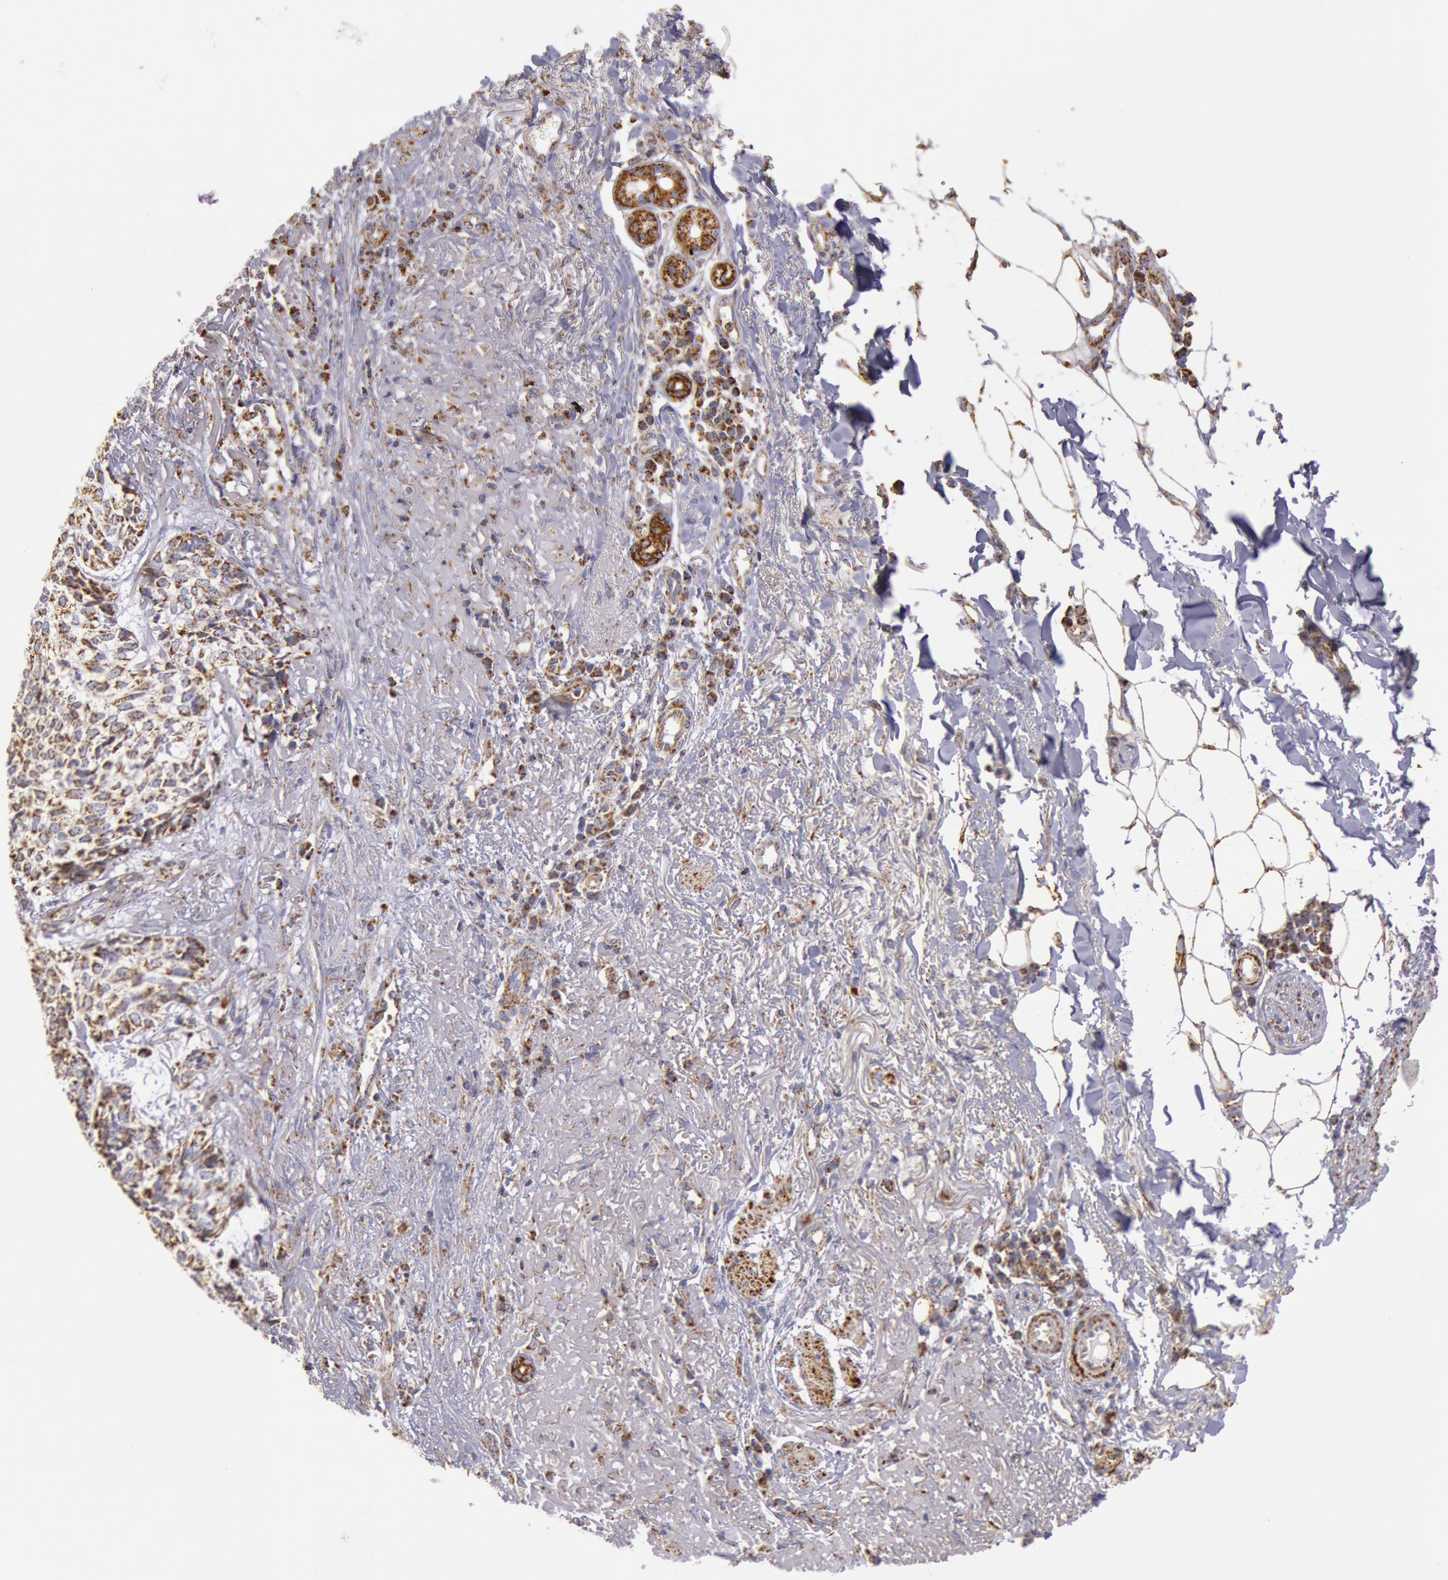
{"staining": {"intensity": "moderate", "quantity": ">75%", "location": "cytoplasmic/membranous"}, "tissue": "skin cancer", "cell_type": "Tumor cells", "image_type": "cancer", "snomed": [{"axis": "morphology", "description": "Basal cell carcinoma"}, {"axis": "topography", "description": "Skin"}], "caption": "Immunohistochemistry (DAB (3,3'-diaminobenzidine)) staining of skin basal cell carcinoma shows moderate cytoplasmic/membranous protein expression in approximately >75% of tumor cells. The staining was performed using DAB, with brown indicating positive protein expression. Nuclei are stained blue with hematoxylin.", "gene": "CYC1", "patient": {"sex": "female", "age": 89}}